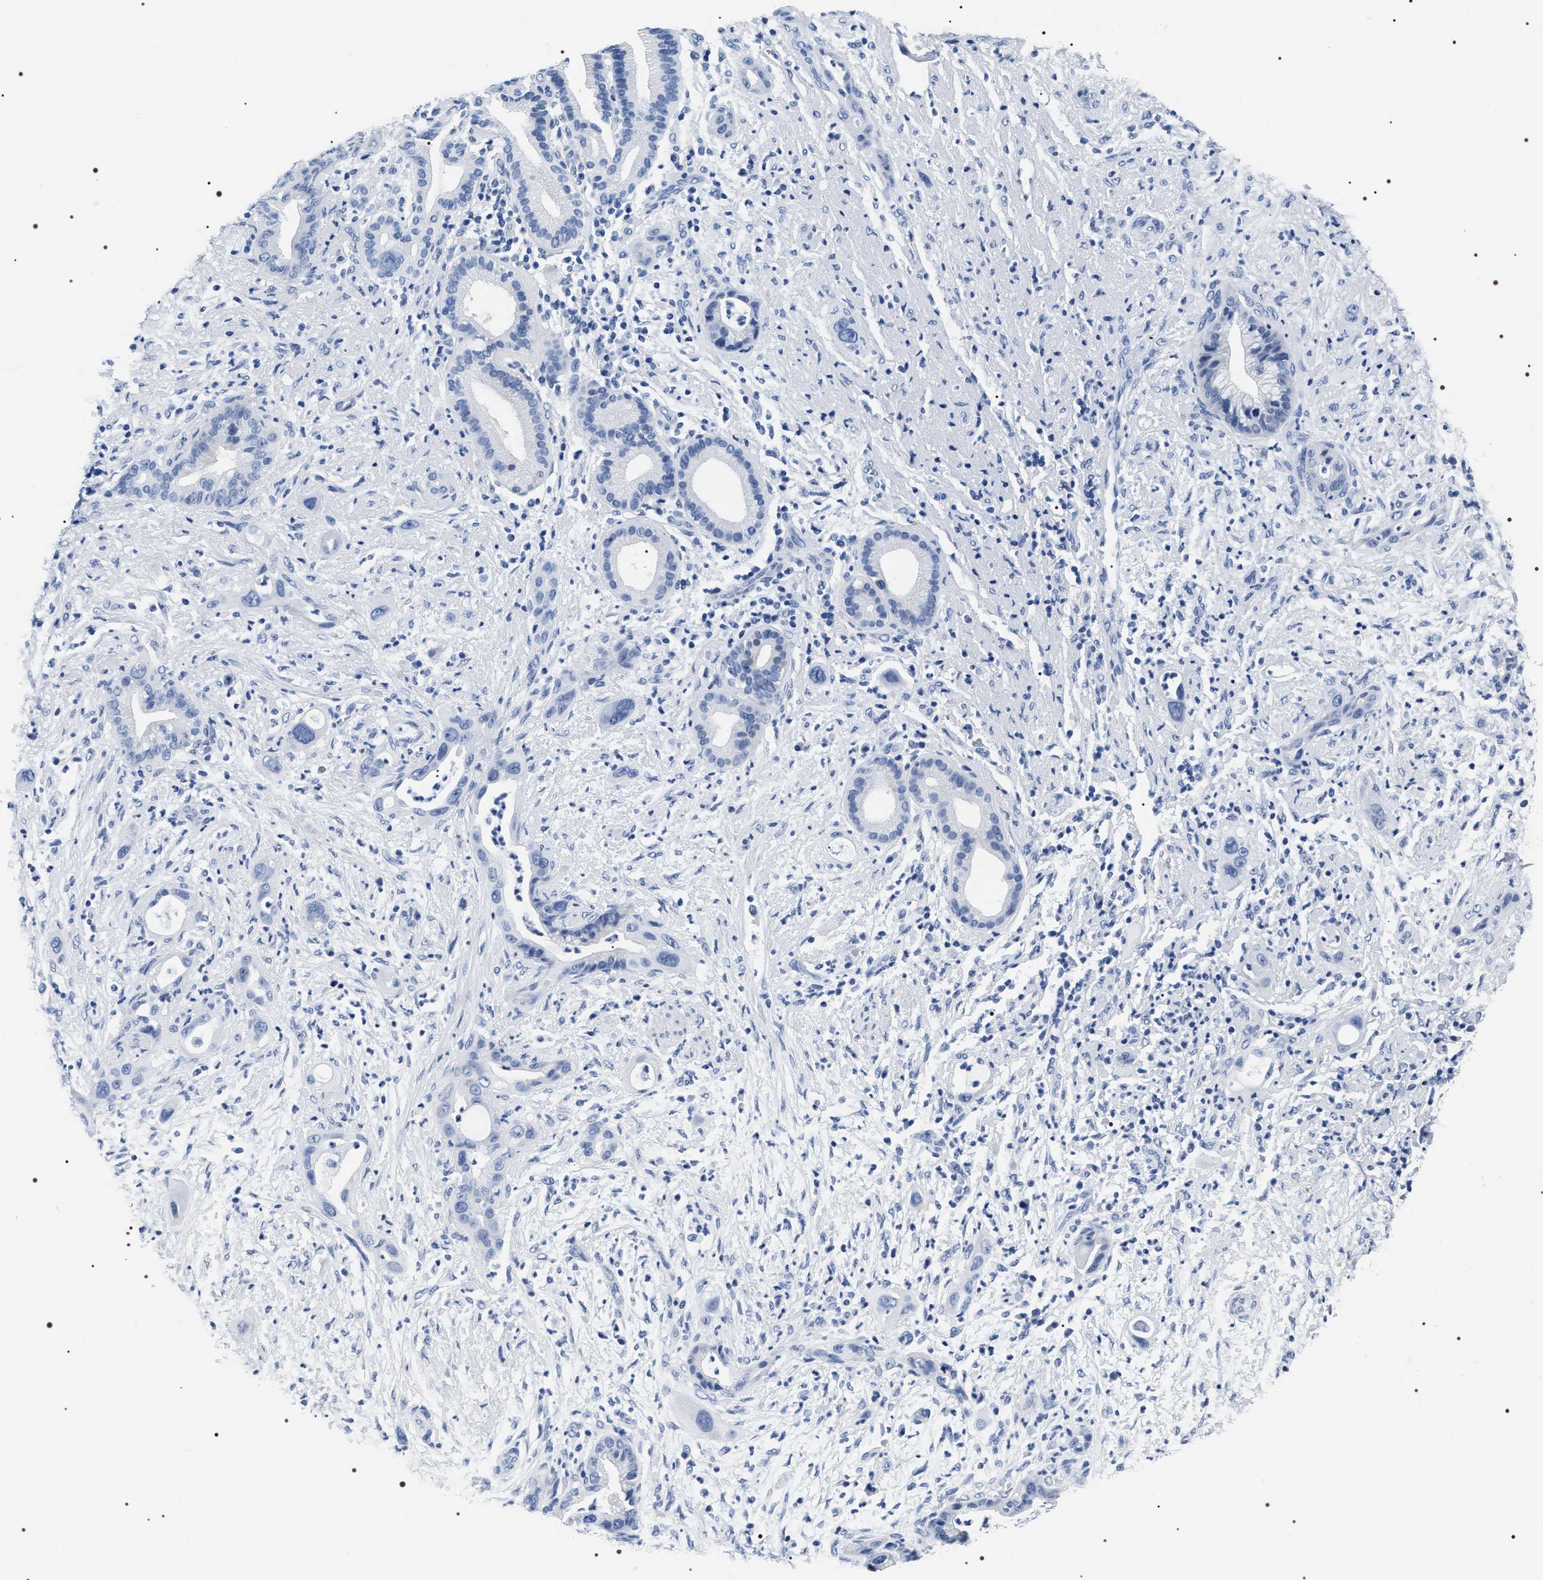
{"staining": {"intensity": "negative", "quantity": "none", "location": "none"}, "tissue": "pancreatic cancer", "cell_type": "Tumor cells", "image_type": "cancer", "snomed": [{"axis": "morphology", "description": "Adenocarcinoma, NOS"}, {"axis": "topography", "description": "Pancreas"}], "caption": "IHC micrograph of neoplastic tissue: human pancreatic cancer (adenocarcinoma) stained with DAB (3,3'-diaminobenzidine) exhibits no significant protein expression in tumor cells.", "gene": "ADH4", "patient": {"sex": "male", "age": 59}}